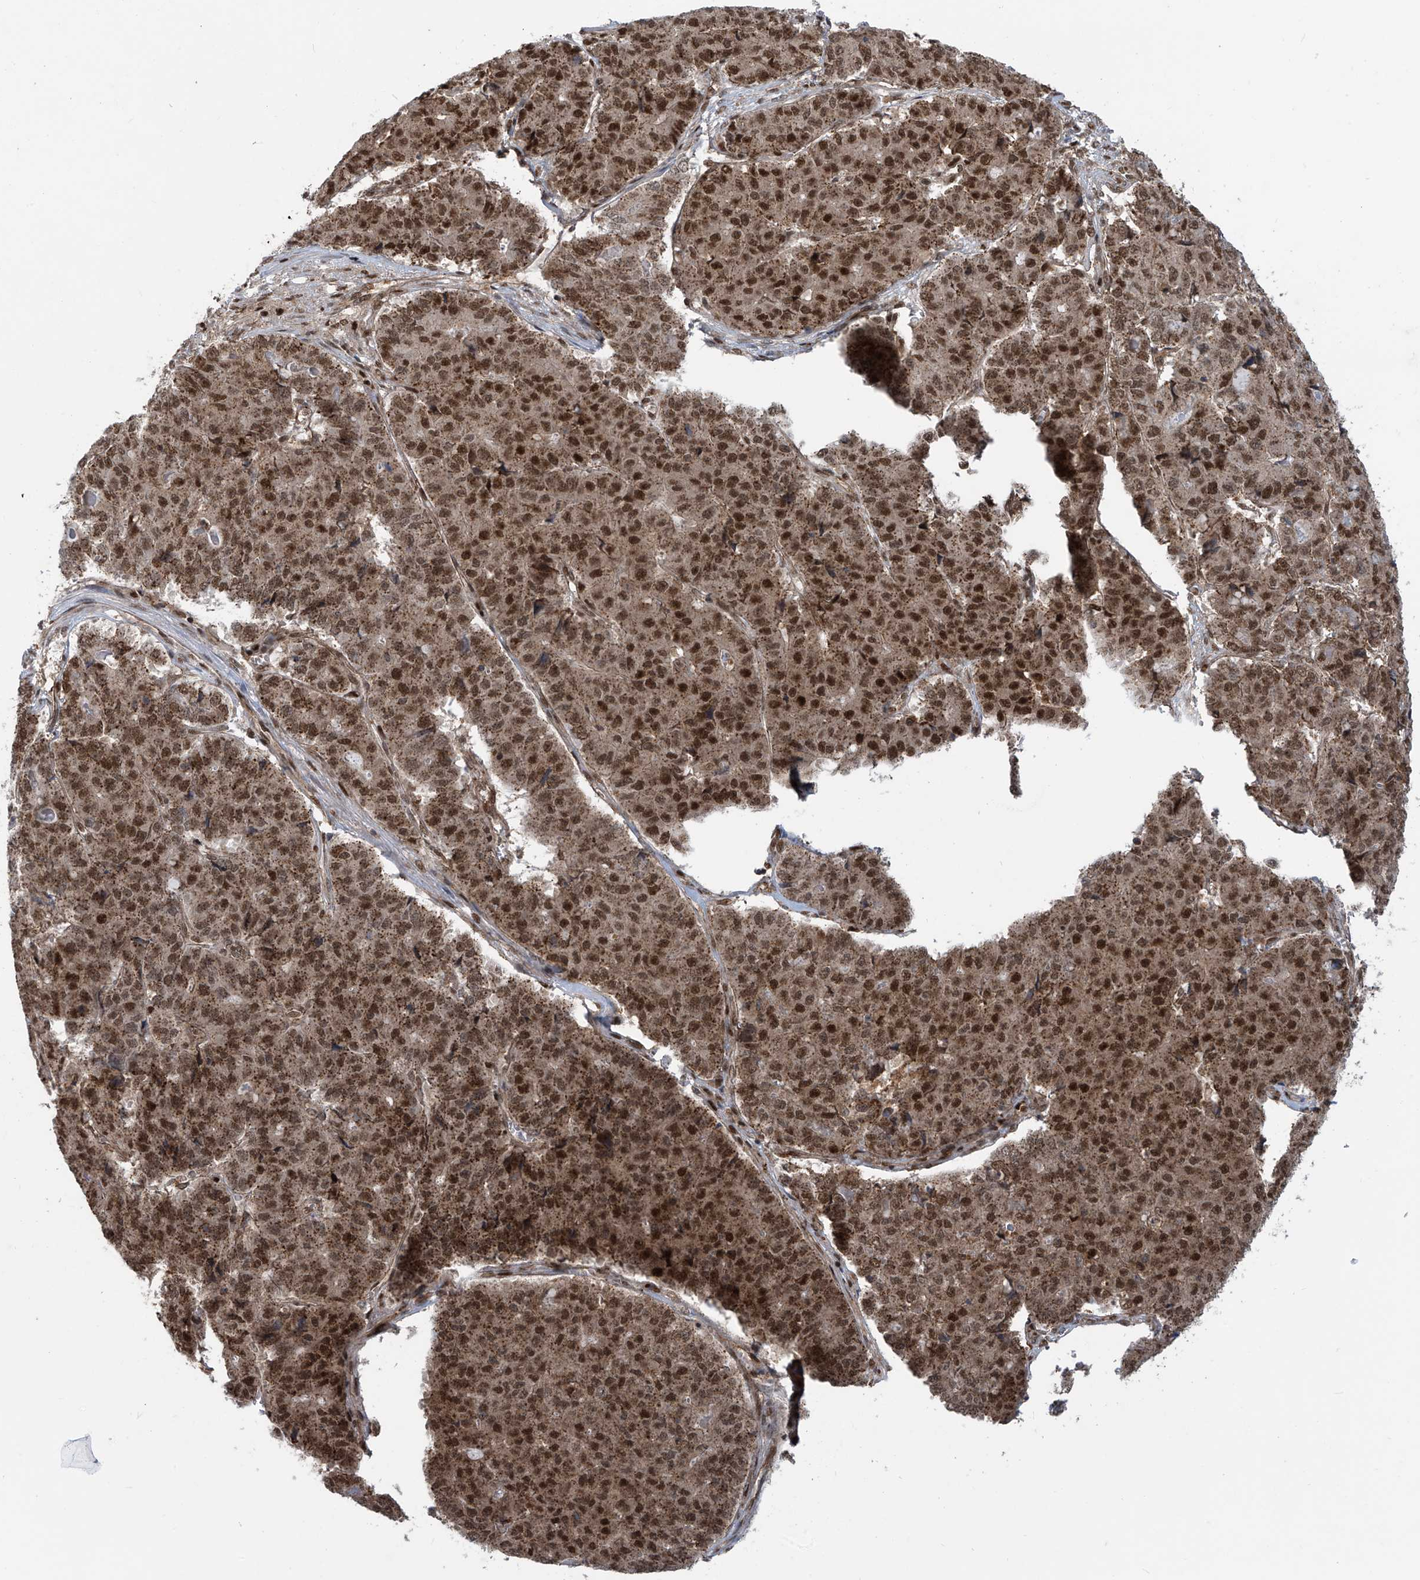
{"staining": {"intensity": "strong", "quantity": ">75%", "location": "cytoplasmic/membranous,nuclear"}, "tissue": "pancreatic cancer", "cell_type": "Tumor cells", "image_type": "cancer", "snomed": [{"axis": "morphology", "description": "Adenocarcinoma, NOS"}, {"axis": "topography", "description": "Pancreas"}], "caption": "Pancreatic cancer (adenocarcinoma) stained with a brown dye shows strong cytoplasmic/membranous and nuclear positive positivity in about >75% of tumor cells.", "gene": "LAGE3", "patient": {"sex": "male", "age": 50}}